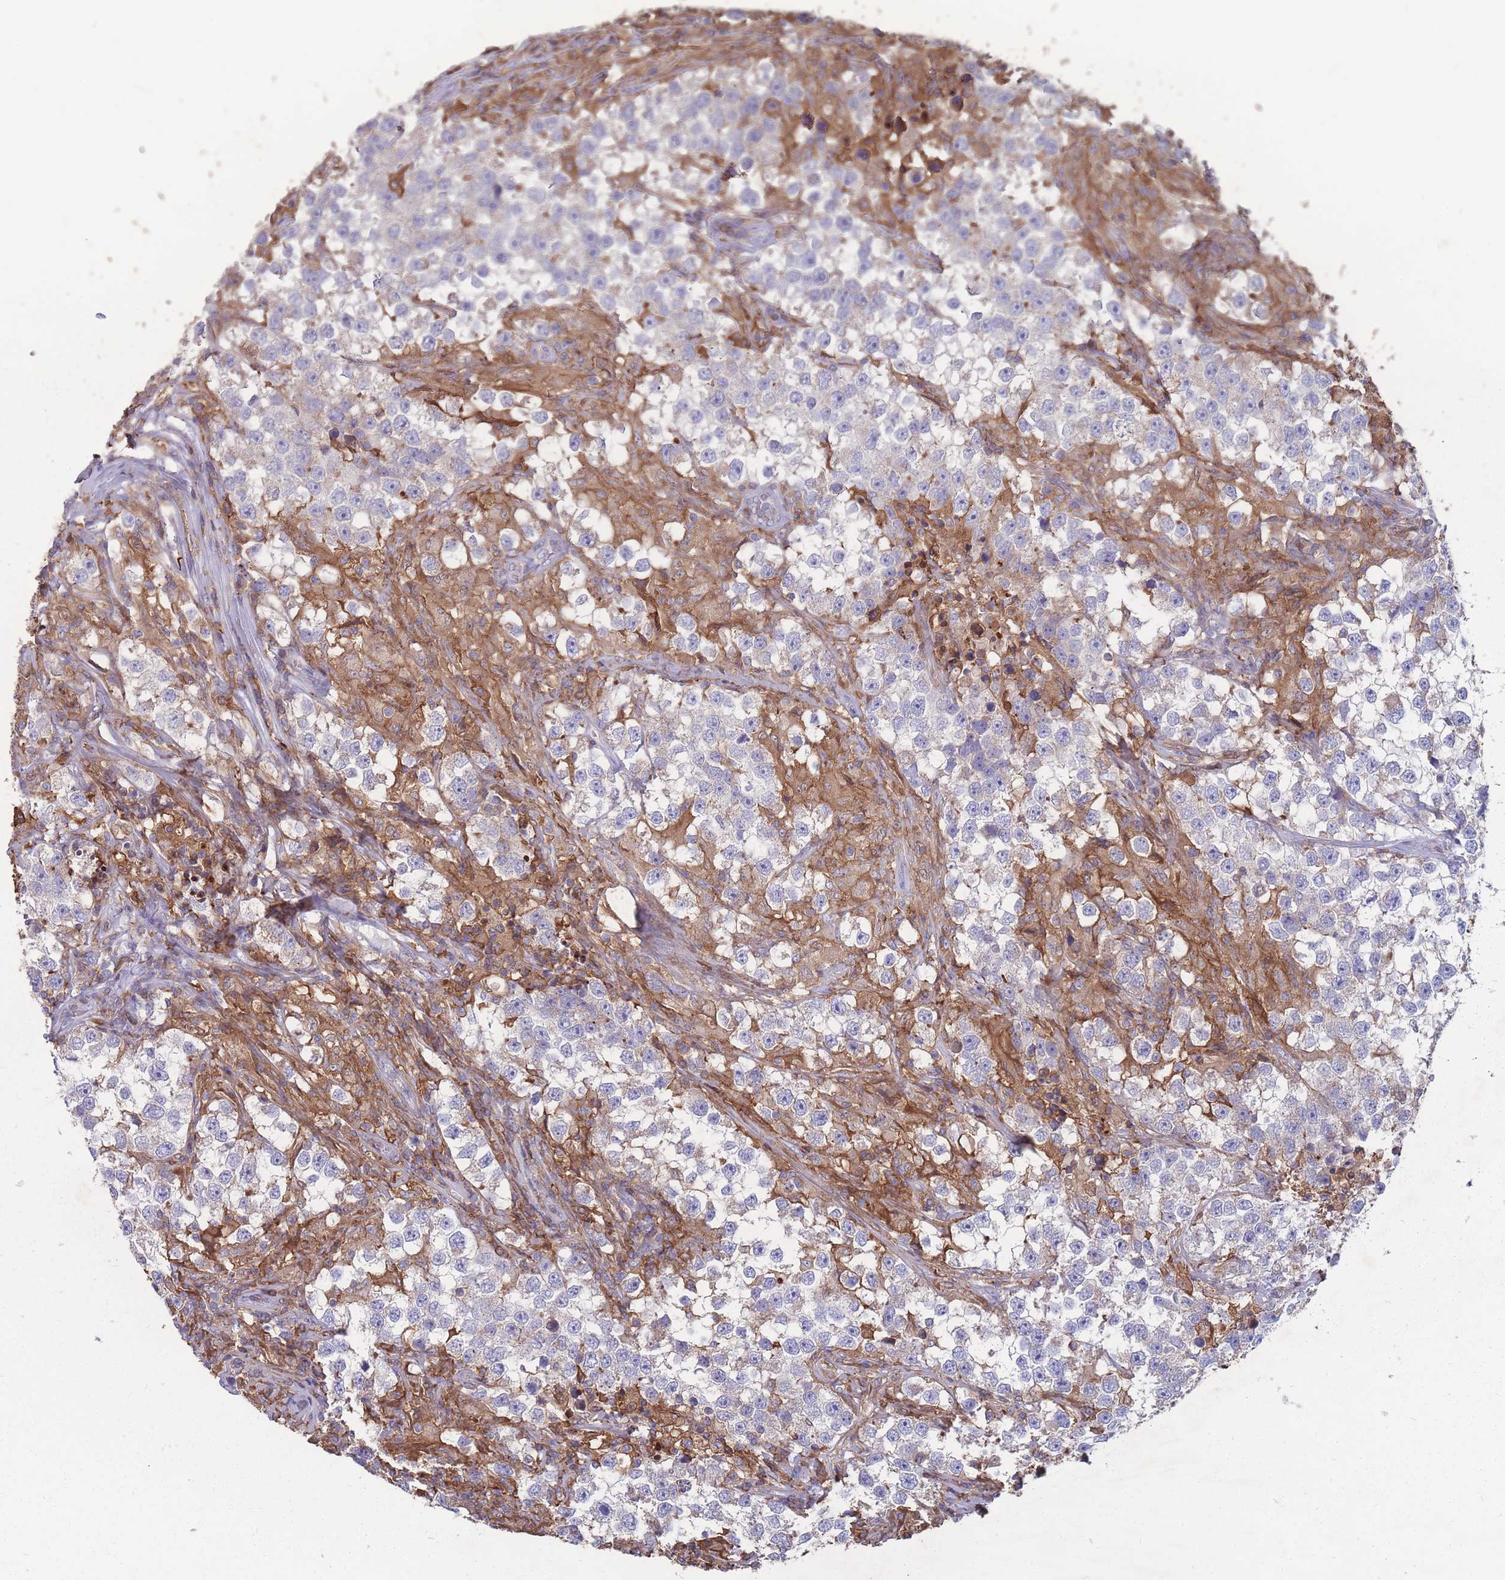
{"staining": {"intensity": "weak", "quantity": "<25%", "location": "cytoplasmic/membranous"}, "tissue": "testis cancer", "cell_type": "Tumor cells", "image_type": "cancer", "snomed": [{"axis": "morphology", "description": "Seminoma, NOS"}, {"axis": "topography", "description": "Testis"}], "caption": "This is an immunohistochemistry image of human seminoma (testis). There is no staining in tumor cells.", "gene": "CD33", "patient": {"sex": "male", "age": 46}}